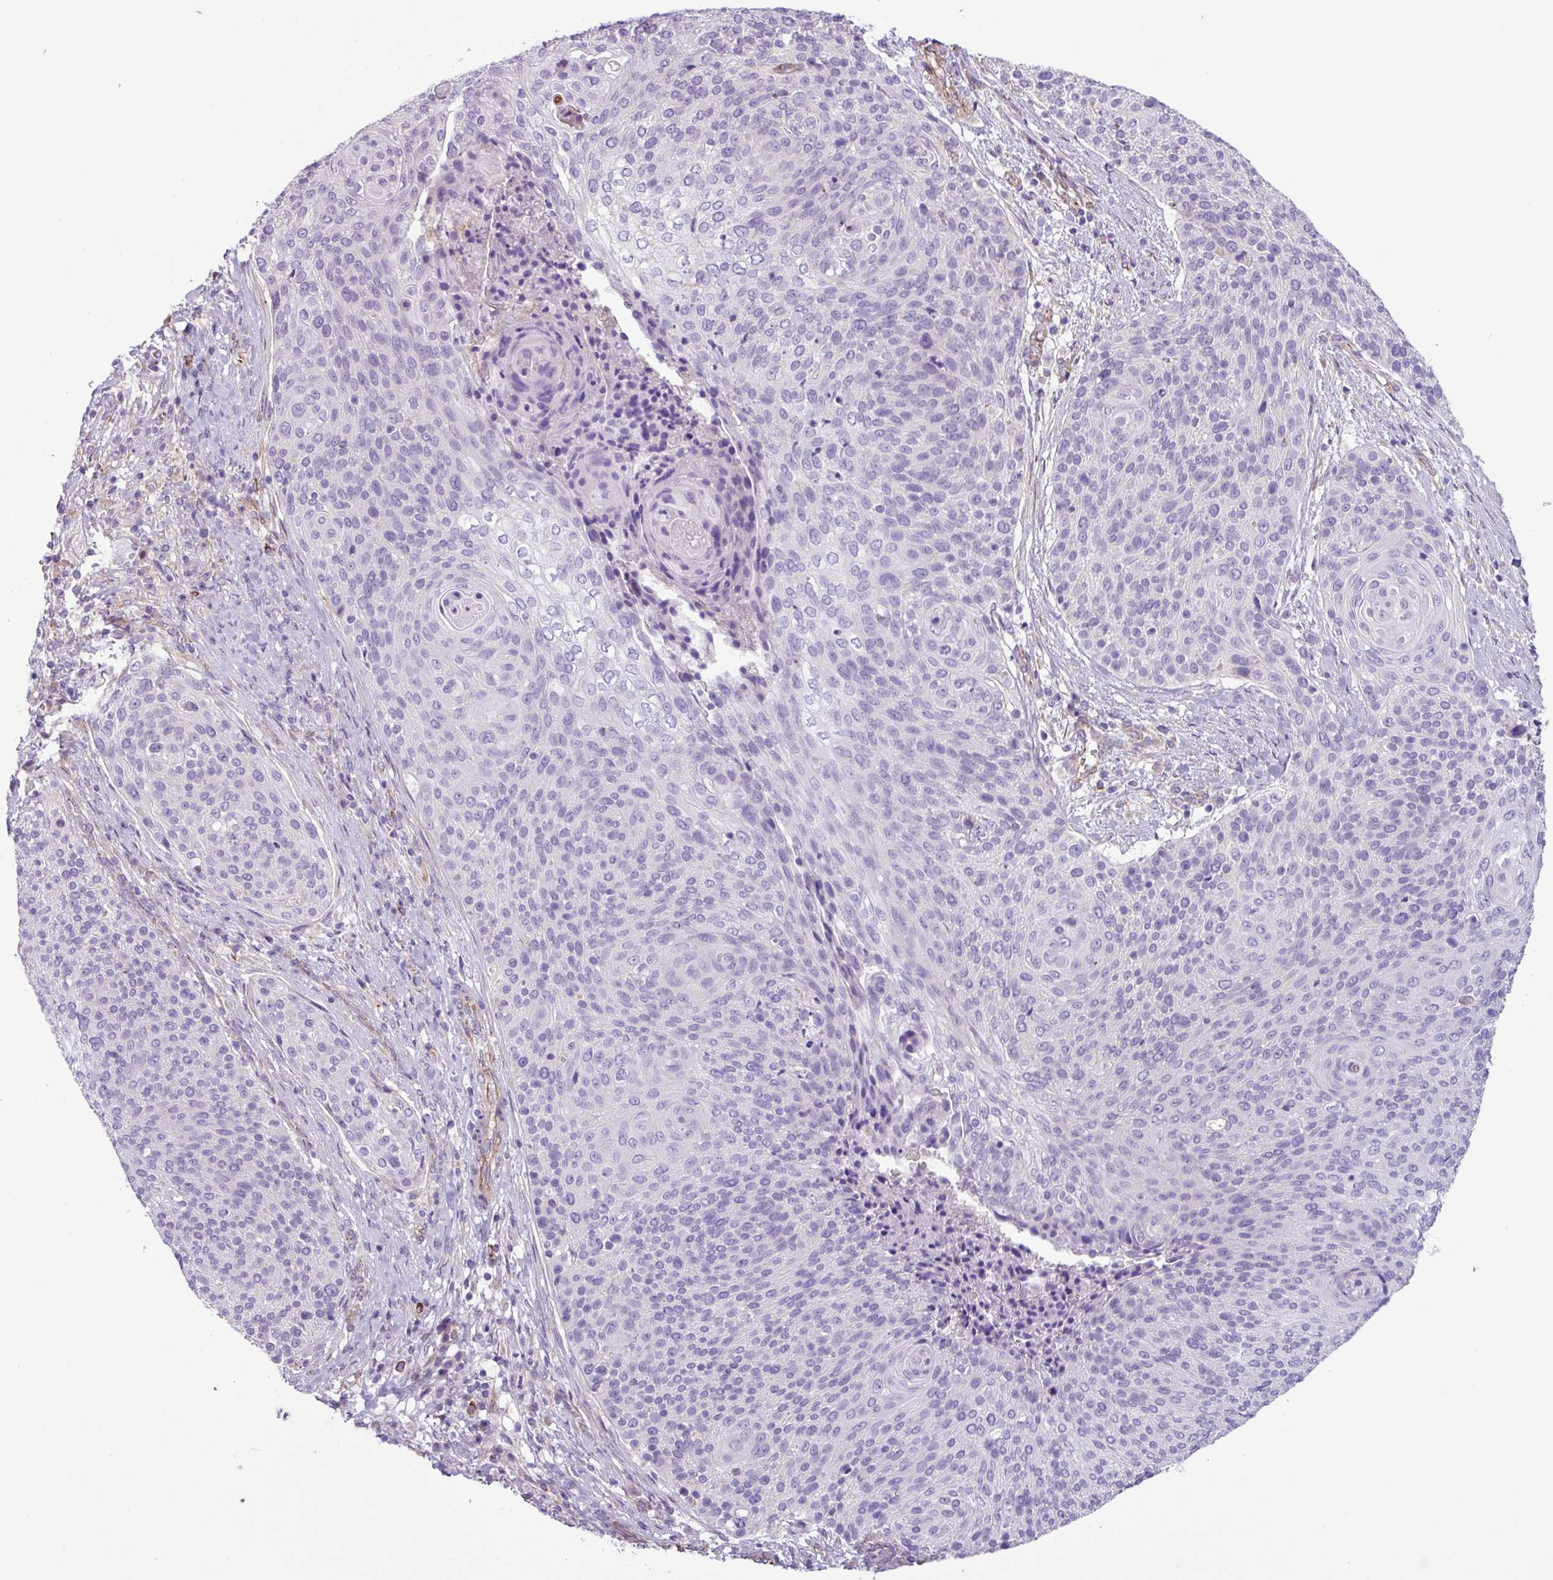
{"staining": {"intensity": "negative", "quantity": "none", "location": "none"}, "tissue": "cervical cancer", "cell_type": "Tumor cells", "image_type": "cancer", "snomed": [{"axis": "morphology", "description": "Squamous cell carcinoma, NOS"}, {"axis": "topography", "description": "Cervix"}], "caption": "High magnification brightfield microscopy of cervical cancer stained with DAB (brown) and counterstained with hematoxylin (blue): tumor cells show no significant positivity.", "gene": "MRM2", "patient": {"sex": "female", "age": 31}}